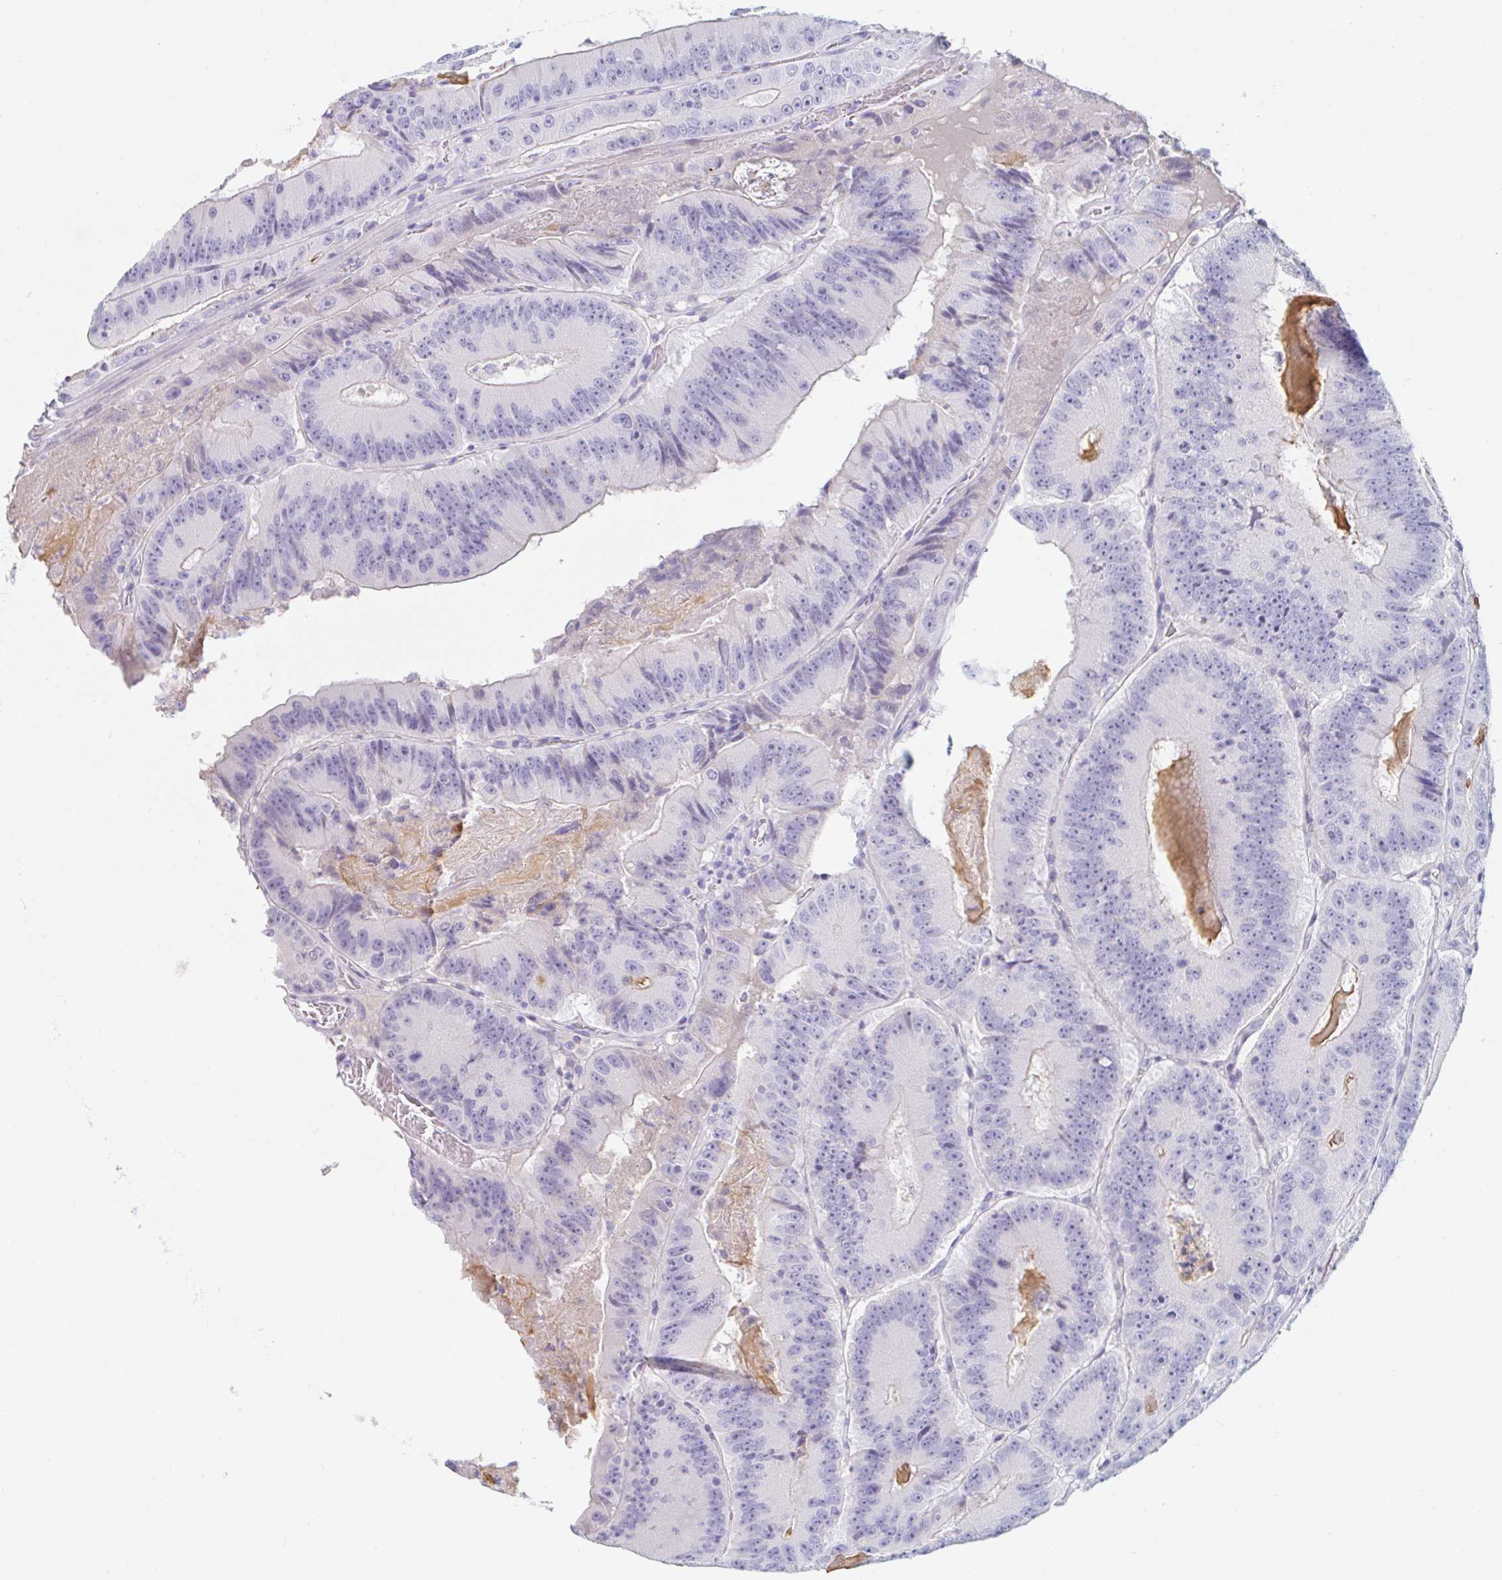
{"staining": {"intensity": "negative", "quantity": "none", "location": "none"}, "tissue": "colorectal cancer", "cell_type": "Tumor cells", "image_type": "cancer", "snomed": [{"axis": "morphology", "description": "Adenocarcinoma, NOS"}, {"axis": "topography", "description": "Colon"}], "caption": "Tumor cells are negative for protein expression in human colorectal cancer (adenocarcinoma).", "gene": "TEX44", "patient": {"sex": "female", "age": 86}}